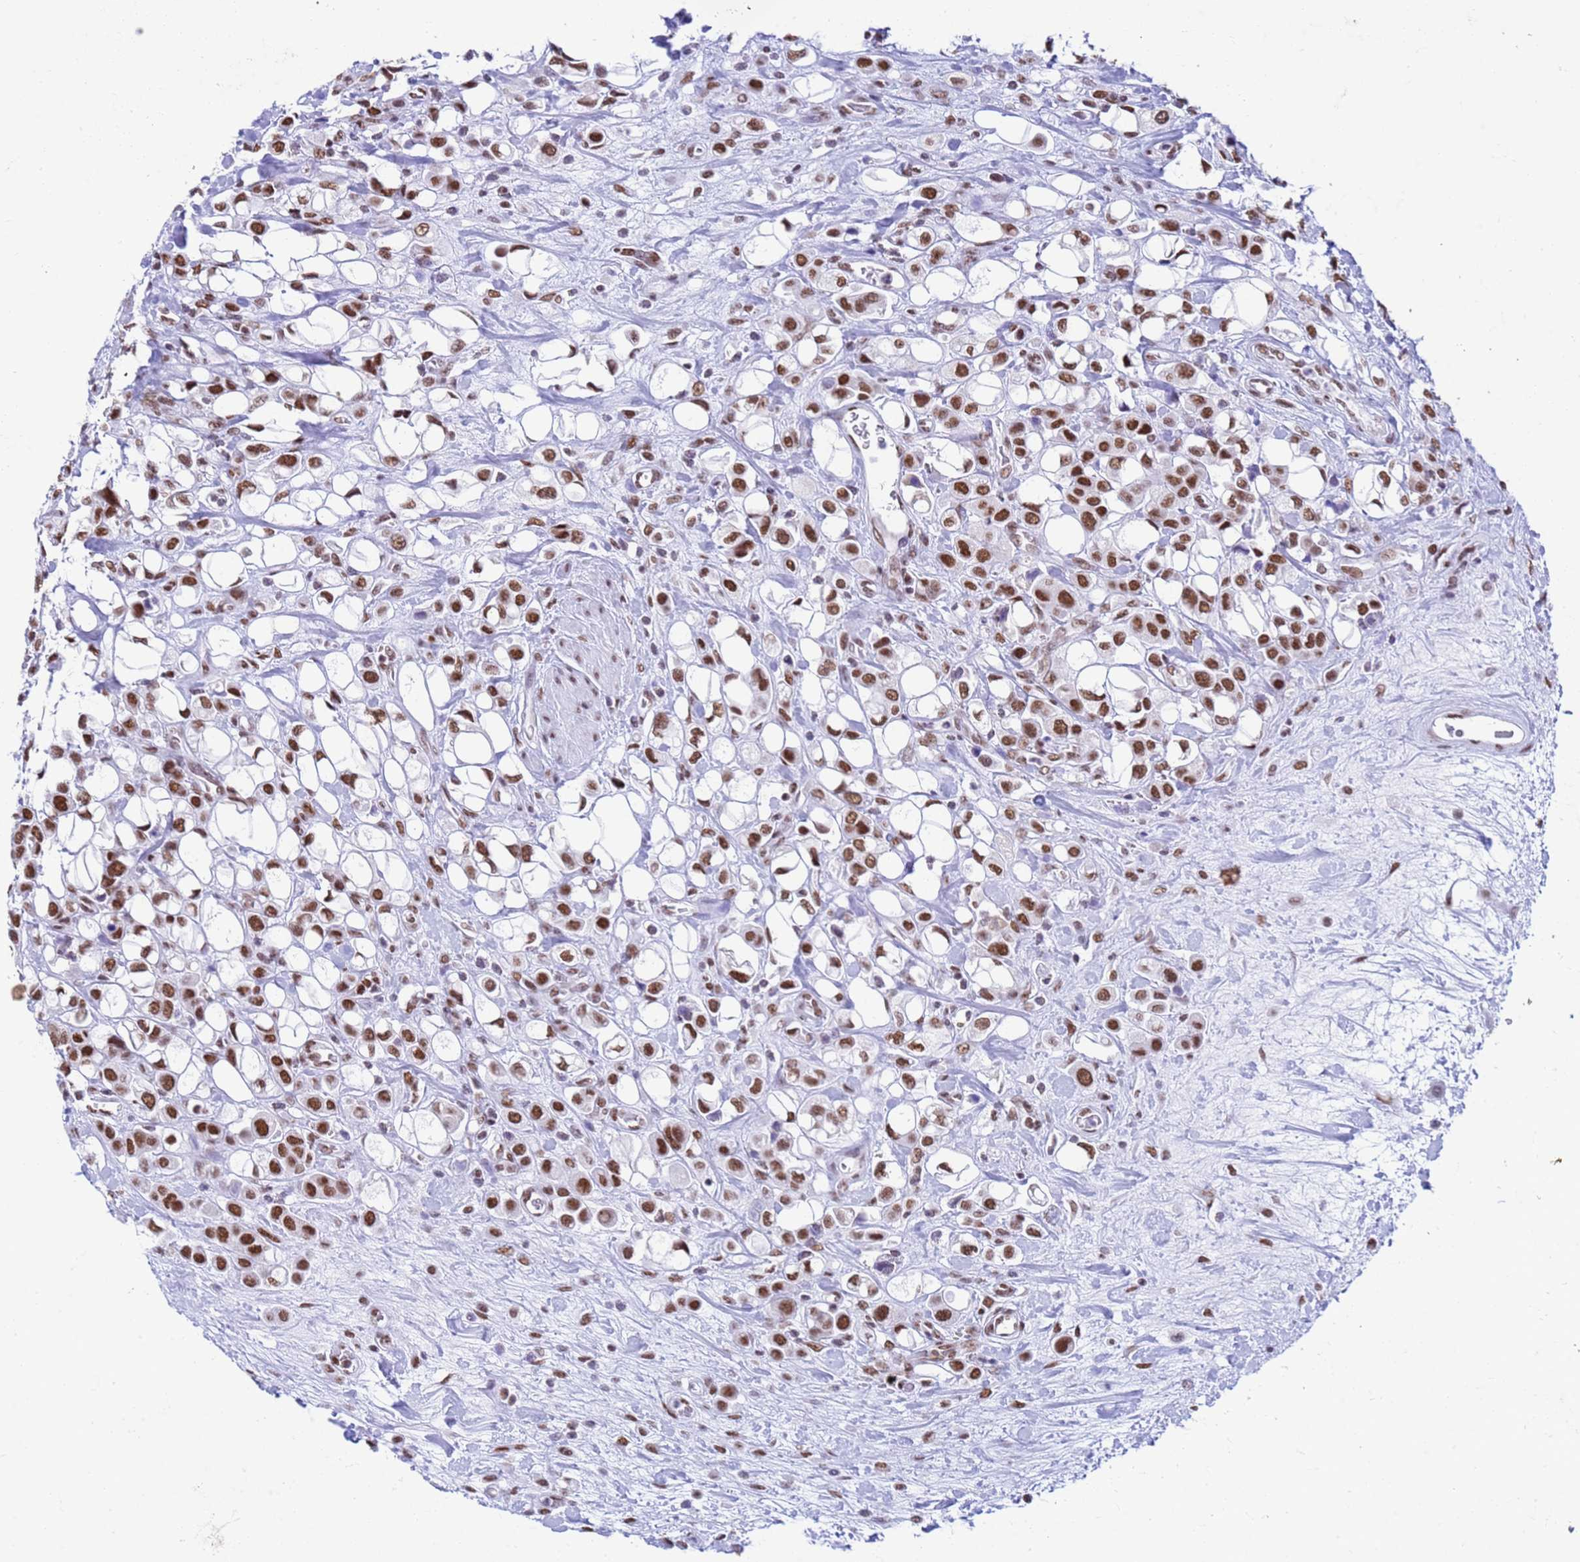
{"staining": {"intensity": "strong", "quantity": ">75%", "location": "nuclear"}, "tissue": "urothelial cancer", "cell_type": "Tumor cells", "image_type": "cancer", "snomed": [{"axis": "morphology", "description": "Urothelial carcinoma, High grade"}, {"axis": "topography", "description": "Urinary bladder"}], "caption": "A brown stain labels strong nuclear staining of a protein in urothelial cancer tumor cells.", "gene": "FAM170B", "patient": {"sex": "male", "age": 50}}